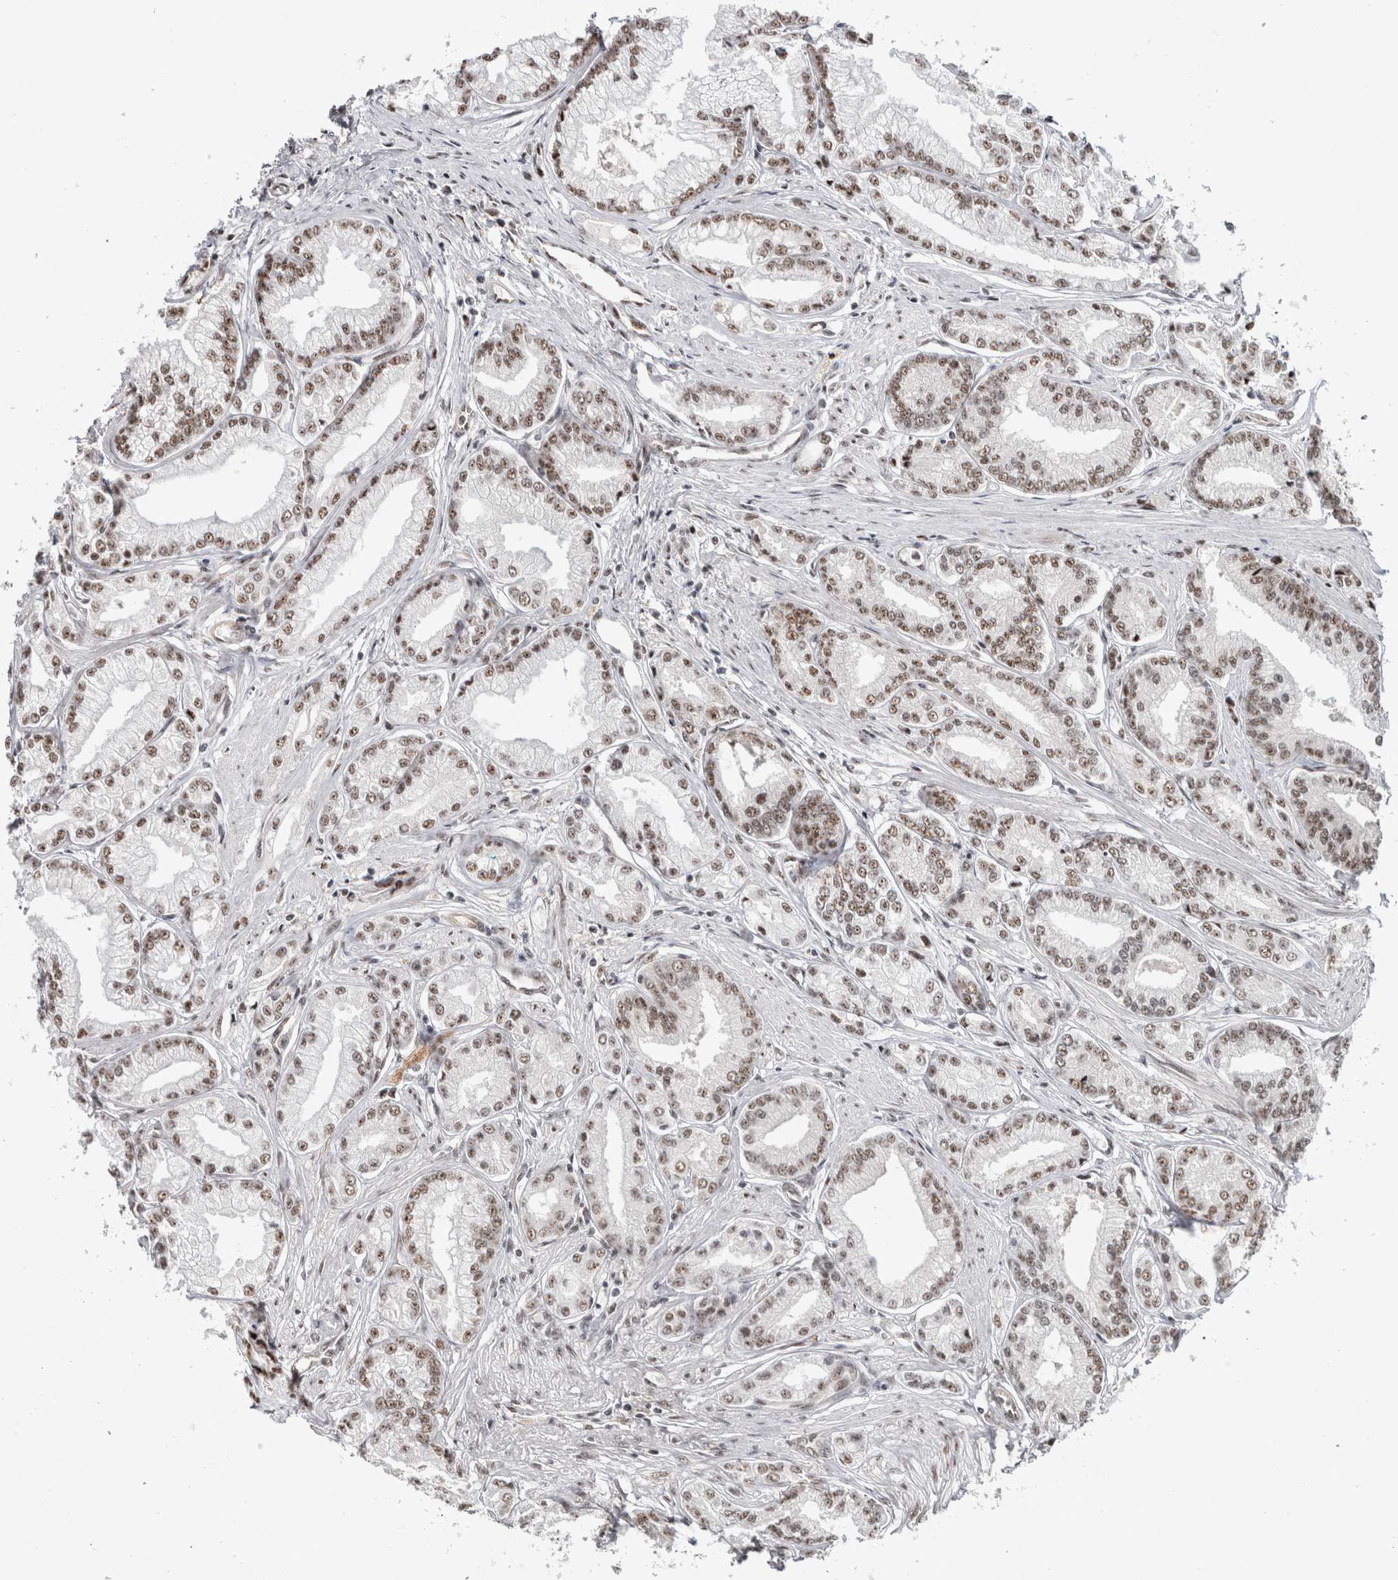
{"staining": {"intensity": "weak", "quantity": ">75%", "location": "nuclear"}, "tissue": "prostate cancer", "cell_type": "Tumor cells", "image_type": "cancer", "snomed": [{"axis": "morphology", "description": "Adenocarcinoma, Low grade"}, {"axis": "topography", "description": "Prostate"}], "caption": "Prostate cancer stained with DAB immunohistochemistry reveals low levels of weak nuclear staining in approximately >75% of tumor cells.", "gene": "MKNK1", "patient": {"sex": "male", "age": 52}}